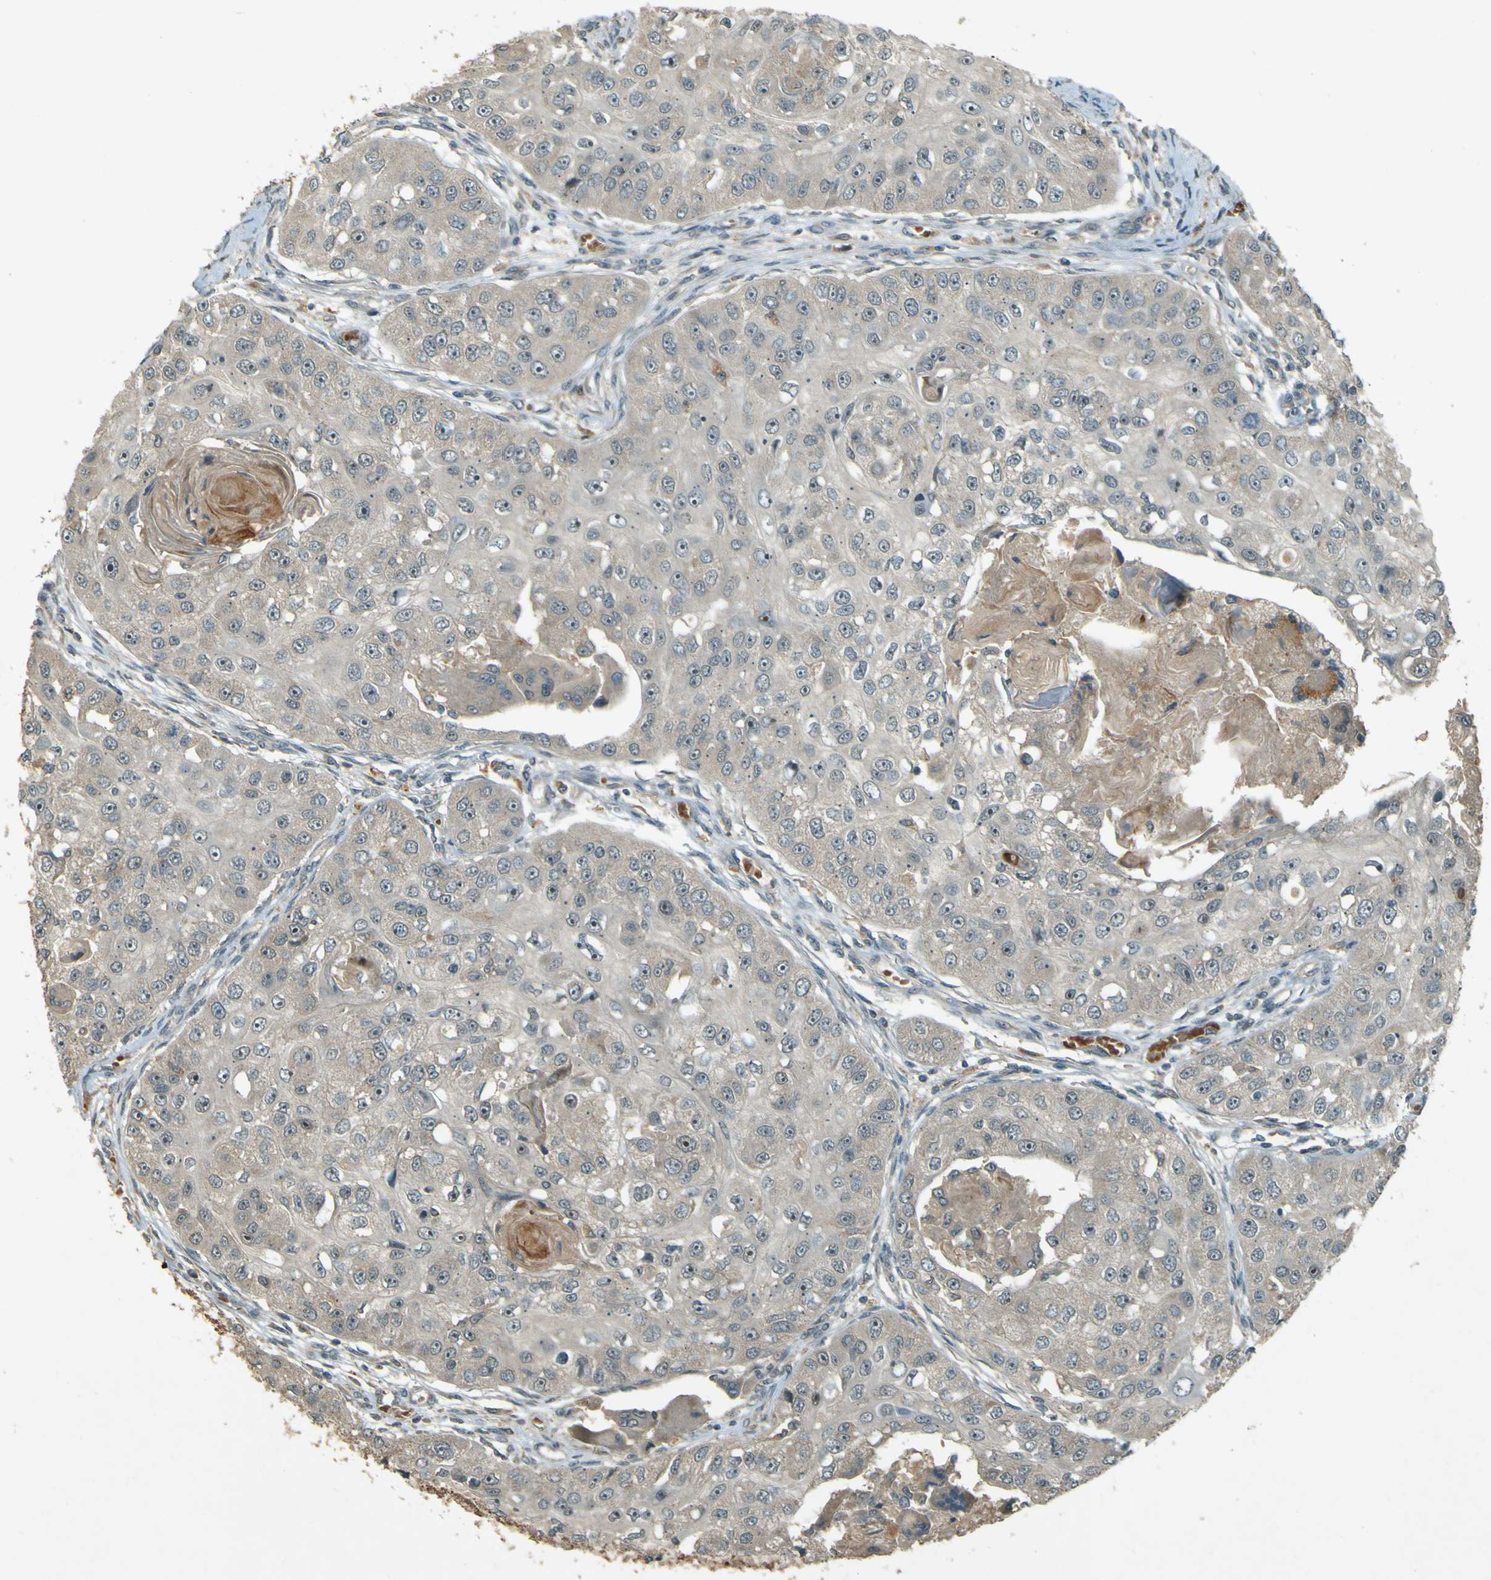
{"staining": {"intensity": "weak", "quantity": ">75%", "location": "cytoplasmic/membranous"}, "tissue": "head and neck cancer", "cell_type": "Tumor cells", "image_type": "cancer", "snomed": [{"axis": "morphology", "description": "Normal tissue, NOS"}, {"axis": "morphology", "description": "Squamous cell carcinoma, NOS"}, {"axis": "topography", "description": "Skeletal muscle"}, {"axis": "topography", "description": "Head-Neck"}], "caption": "Immunohistochemical staining of human squamous cell carcinoma (head and neck) shows low levels of weak cytoplasmic/membranous expression in about >75% of tumor cells.", "gene": "MPDZ", "patient": {"sex": "male", "age": 51}}